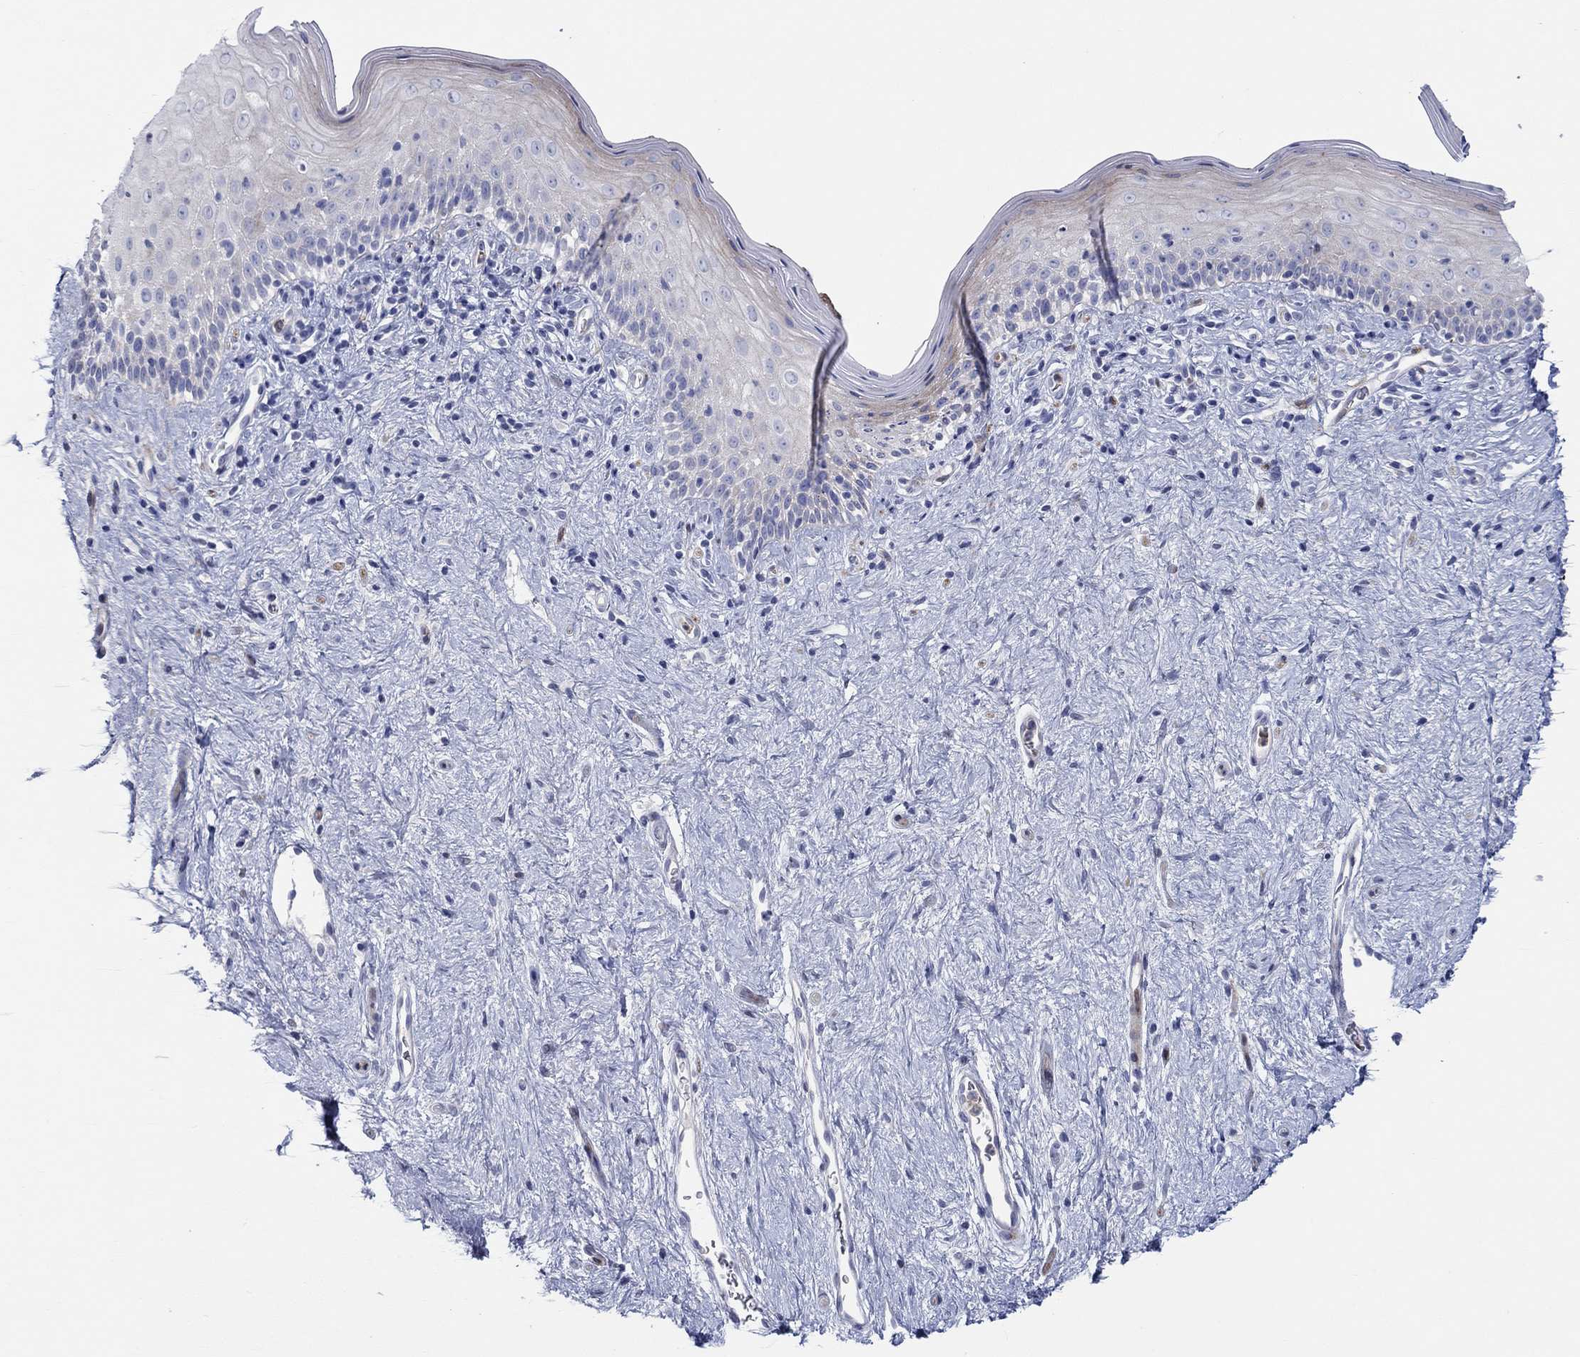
{"staining": {"intensity": "negative", "quantity": "none", "location": "none"}, "tissue": "vagina", "cell_type": "Squamous epithelial cells", "image_type": "normal", "snomed": [{"axis": "morphology", "description": "Normal tissue, NOS"}, {"axis": "topography", "description": "Vagina"}], "caption": "Immunohistochemical staining of normal vagina exhibits no significant positivity in squamous epithelial cells. Brightfield microscopy of immunohistochemistry (IHC) stained with DAB (brown) and hematoxylin (blue), captured at high magnification.", "gene": "ARHGAP36", "patient": {"sex": "female", "age": 47}}